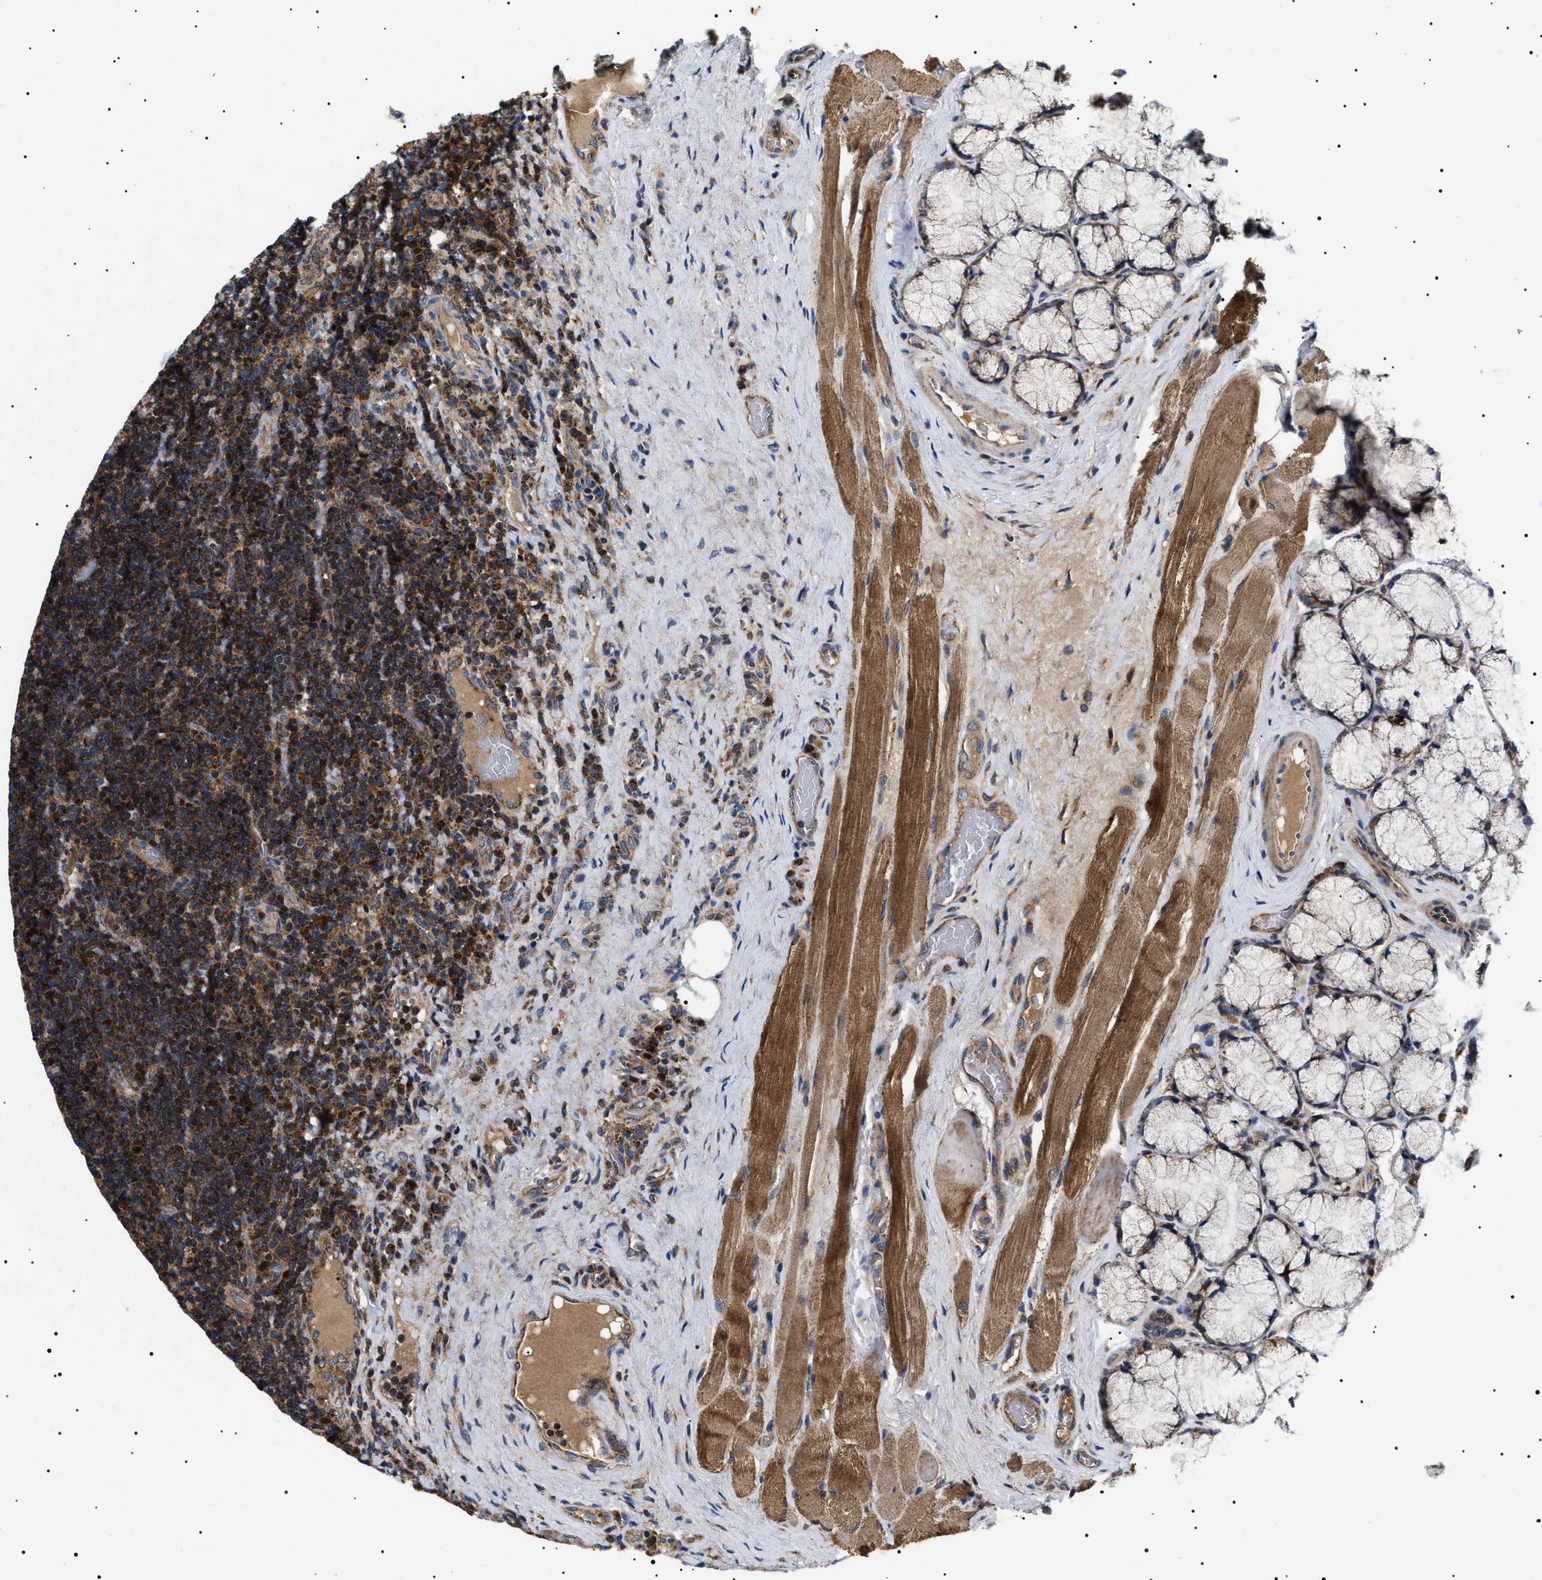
{"staining": {"intensity": "strong", "quantity": ">75%", "location": "cytoplasmic/membranous"}, "tissue": "lymphoma", "cell_type": "Tumor cells", "image_type": "cancer", "snomed": [{"axis": "morphology", "description": "Malignant lymphoma, non-Hodgkin's type, High grade"}, {"axis": "topography", "description": "Tonsil"}], "caption": "High-power microscopy captured an immunohistochemistry (IHC) micrograph of high-grade malignant lymphoma, non-Hodgkin's type, revealing strong cytoplasmic/membranous staining in approximately >75% of tumor cells.", "gene": "OXSM", "patient": {"sex": "female", "age": 36}}